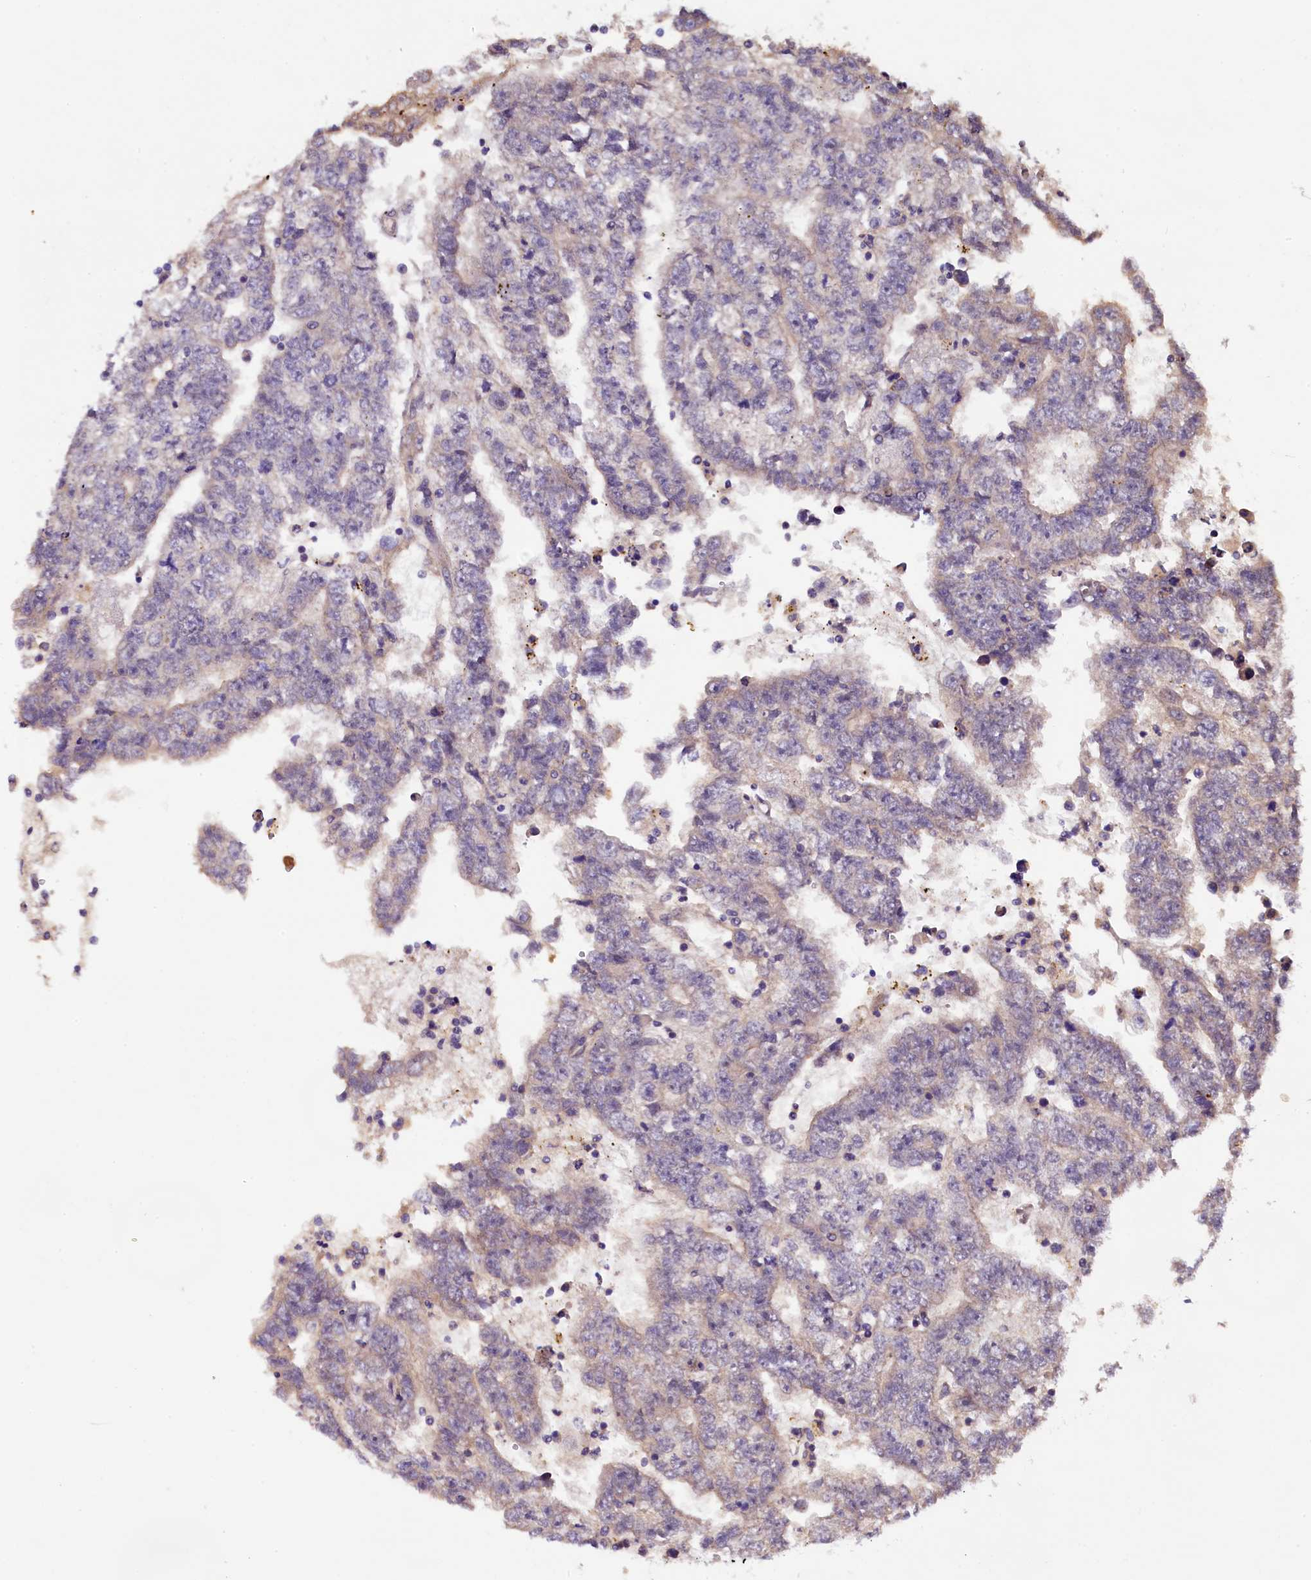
{"staining": {"intensity": "negative", "quantity": "none", "location": "none"}, "tissue": "testis cancer", "cell_type": "Tumor cells", "image_type": "cancer", "snomed": [{"axis": "morphology", "description": "Carcinoma, Embryonal, NOS"}, {"axis": "topography", "description": "Testis"}], "caption": "This is an immunohistochemistry (IHC) image of testis cancer (embryonal carcinoma). There is no expression in tumor cells.", "gene": "PLXNB1", "patient": {"sex": "male", "age": 25}}